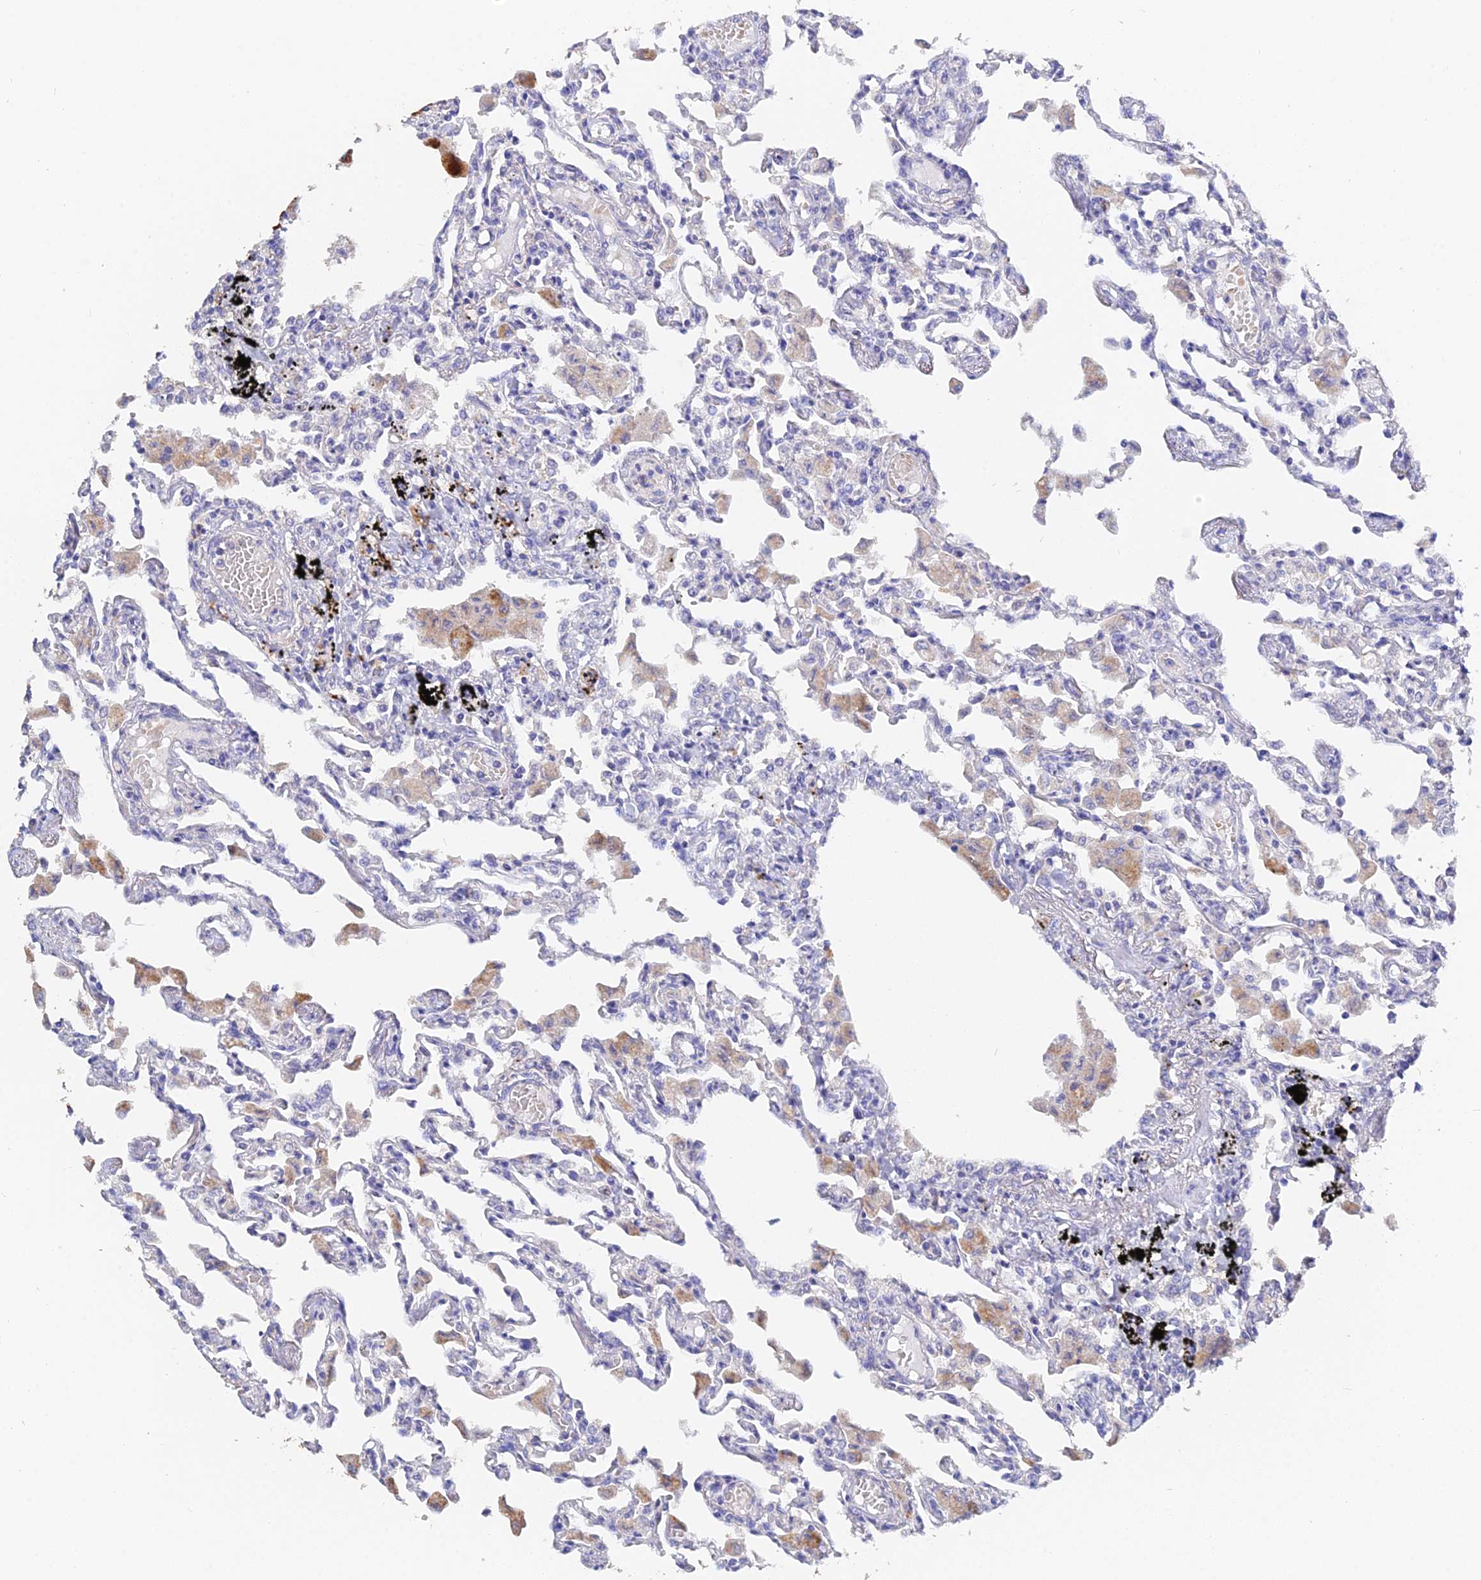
{"staining": {"intensity": "negative", "quantity": "none", "location": "none"}, "tissue": "lung", "cell_type": "Alveolar cells", "image_type": "normal", "snomed": [{"axis": "morphology", "description": "Normal tissue, NOS"}, {"axis": "topography", "description": "Bronchus"}, {"axis": "topography", "description": "Lung"}], "caption": "Immunohistochemistry micrograph of normal lung: human lung stained with DAB (3,3'-diaminobenzidine) exhibits no significant protein positivity in alveolar cells.", "gene": "ESM1", "patient": {"sex": "female", "age": 49}}